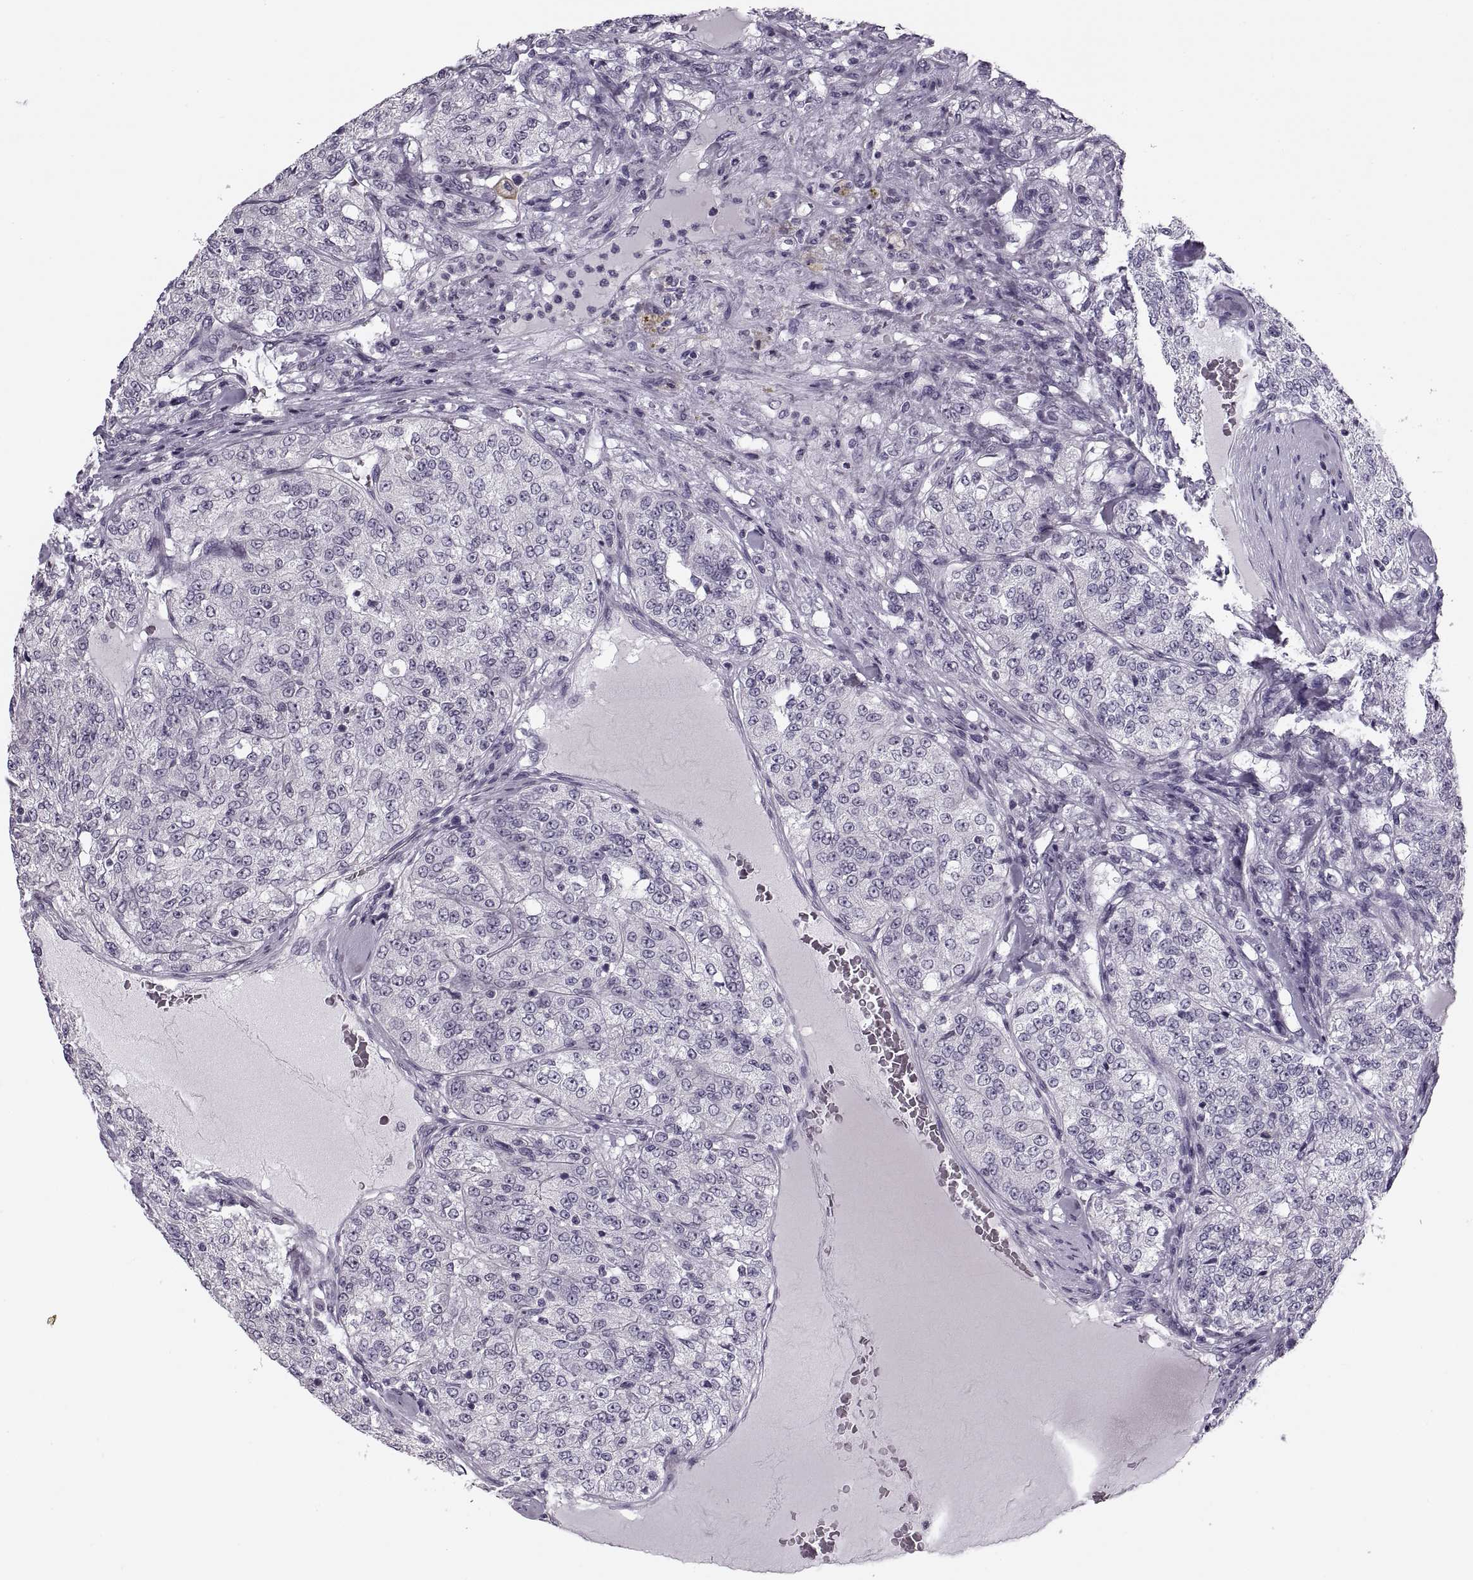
{"staining": {"intensity": "negative", "quantity": "none", "location": "none"}, "tissue": "renal cancer", "cell_type": "Tumor cells", "image_type": "cancer", "snomed": [{"axis": "morphology", "description": "Adenocarcinoma, NOS"}, {"axis": "topography", "description": "Kidney"}], "caption": "Immunohistochemistry photomicrograph of renal cancer stained for a protein (brown), which shows no staining in tumor cells.", "gene": "PAGE5", "patient": {"sex": "female", "age": 63}}